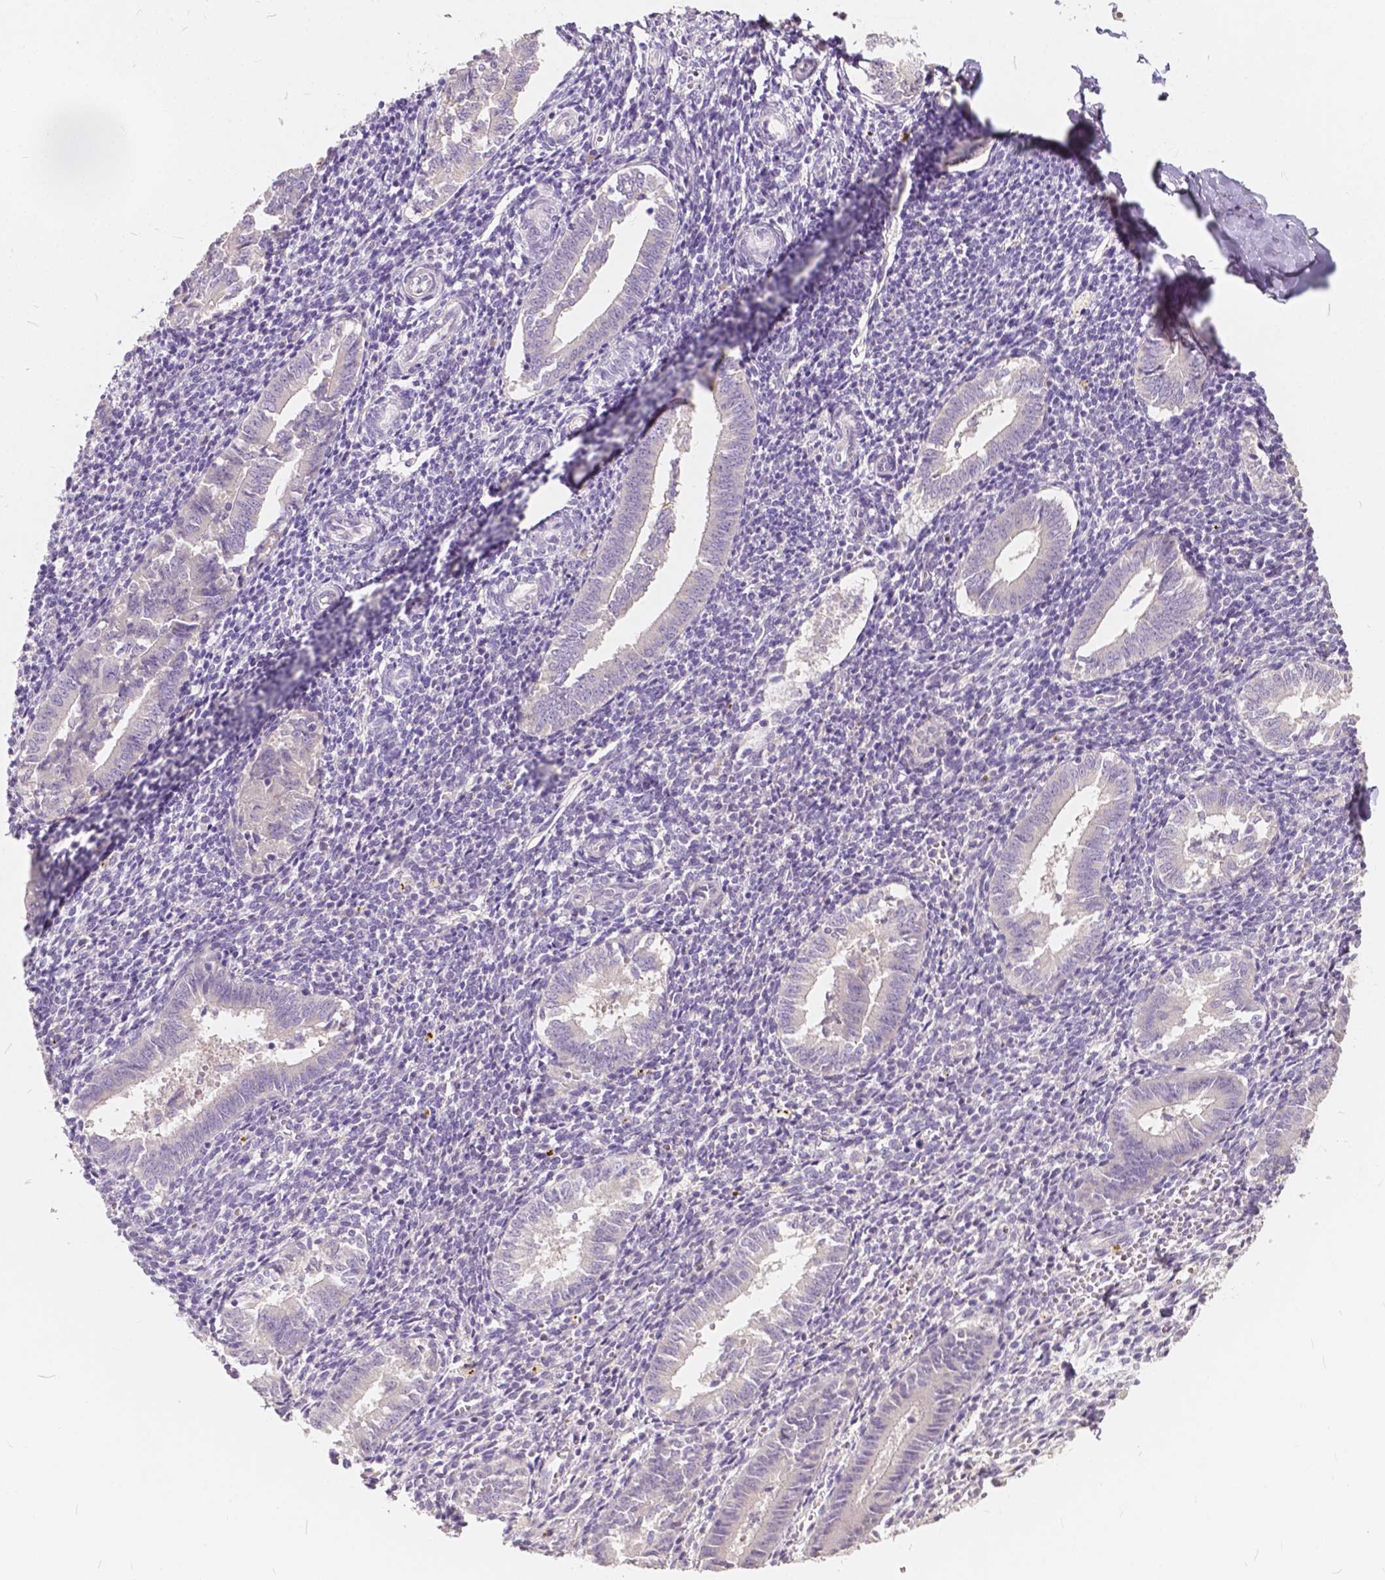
{"staining": {"intensity": "negative", "quantity": "none", "location": "none"}, "tissue": "endometrium", "cell_type": "Cells in endometrial stroma", "image_type": "normal", "snomed": [{"axis": "morphology", "description": "Normal tissue, NOS"}, {"axis": "topography", "description": "Endometrium"}], "caption": "Protein analysis of normal endometrium reveals no significant expression in cells in endometrial stroma. (Stains: DAB immunohistochemistry with hematoxylin counter stain, Microscopy: brightfield microscopy at high magnification).", "gene": "SLC7A8", "patient": {"sex": "female", "age": 25}}